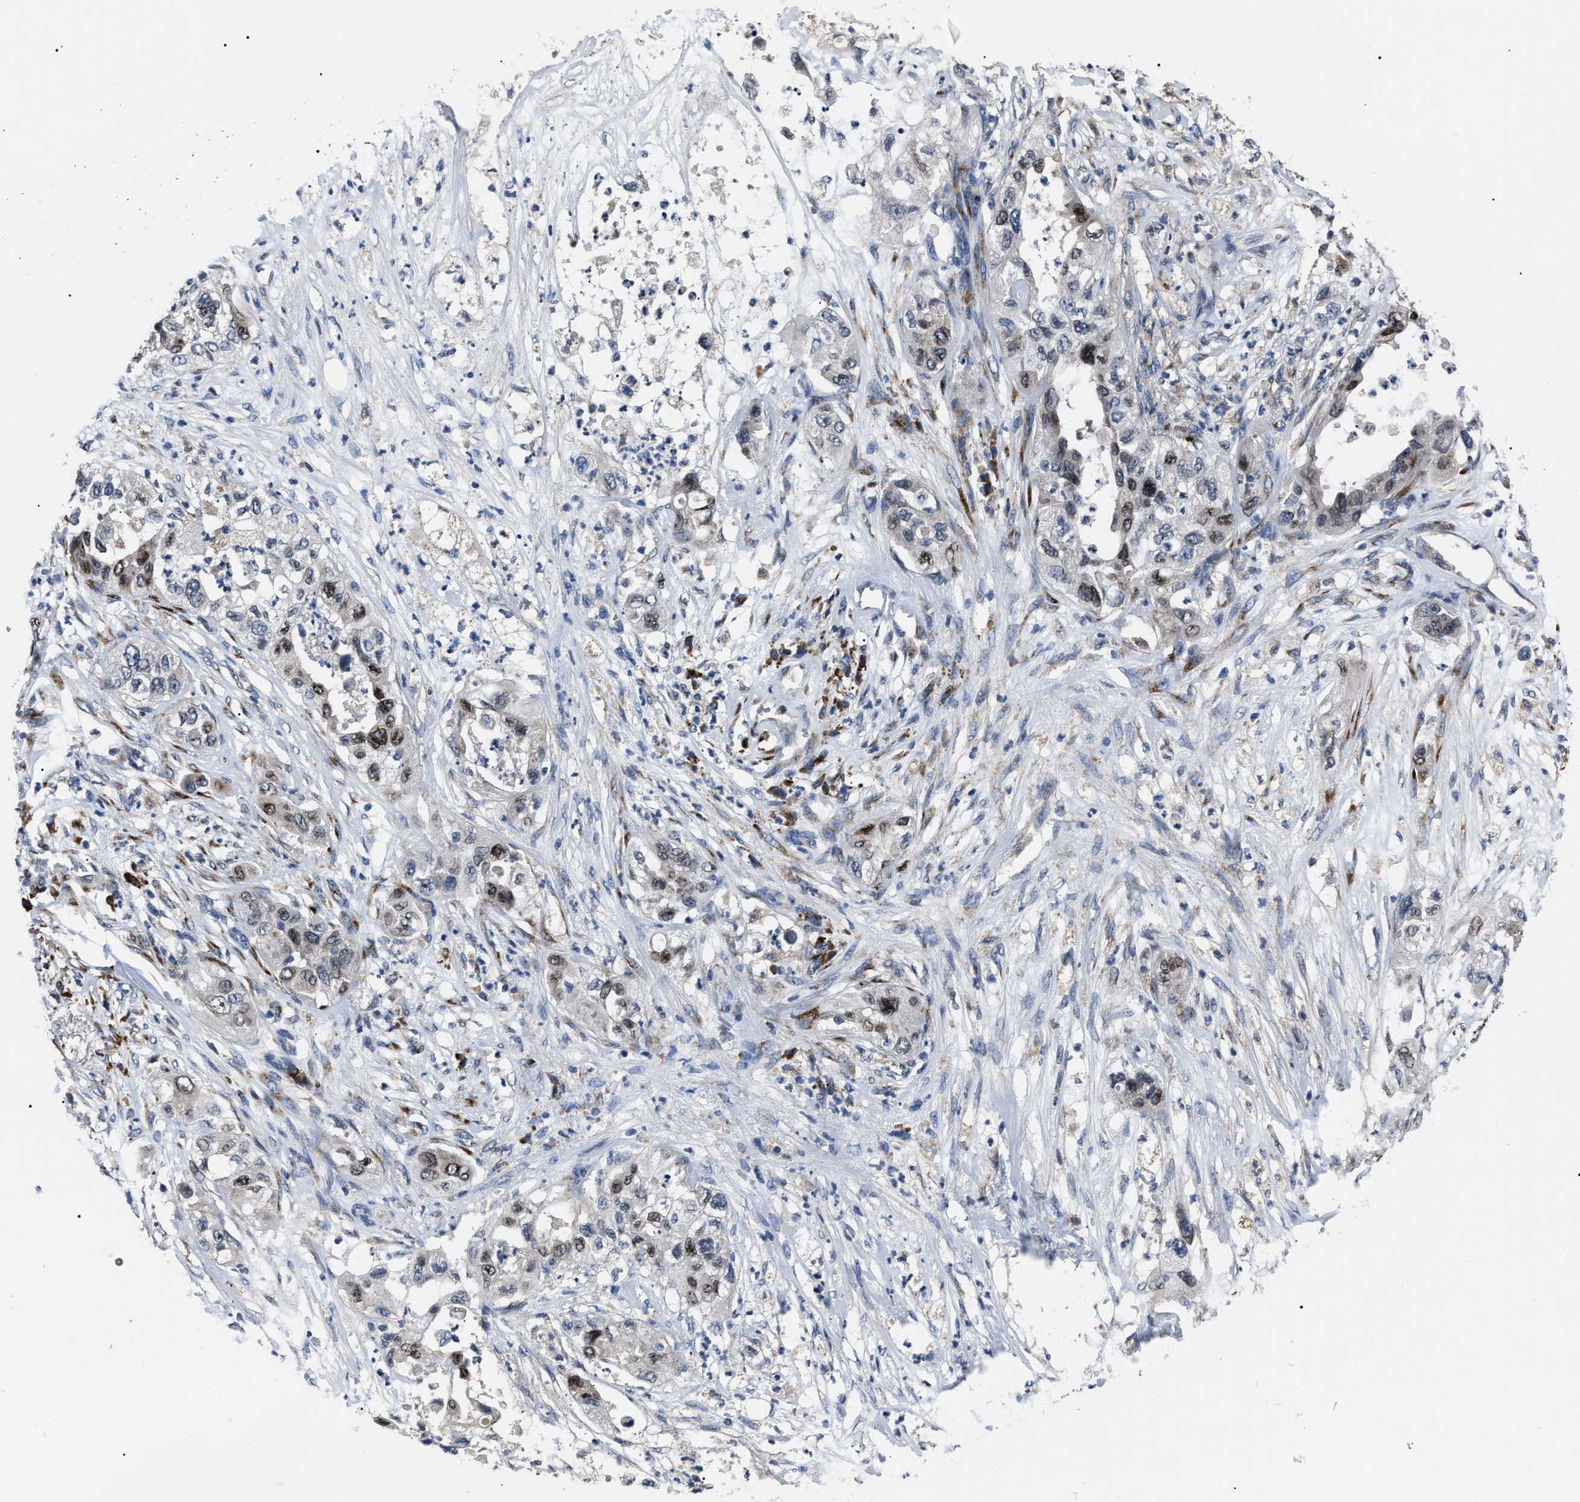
{"staining": {"intensity": "moderate", "quantity": "<25%", "location": "cytoplasmic/membranous"}, "tissue": "pancreatic cancer", "cell_type": "Tumor cells", "image_type": "cancer", "snomed": [{"axis": "morphology", "description": "Adenocarcinoma, NOS"}, {"axis": "topography", "description": "Pancreas"}], "caption": "An IHC micrograph of neoplastic tissue is shown. Protein staining in brown shows moderate cytoplasmic/membranous positivity in pancreatic adenocarcinoma within tumor cells.", "gene": "LRRC14", "patient": {"sex": "female", "age": 78}}